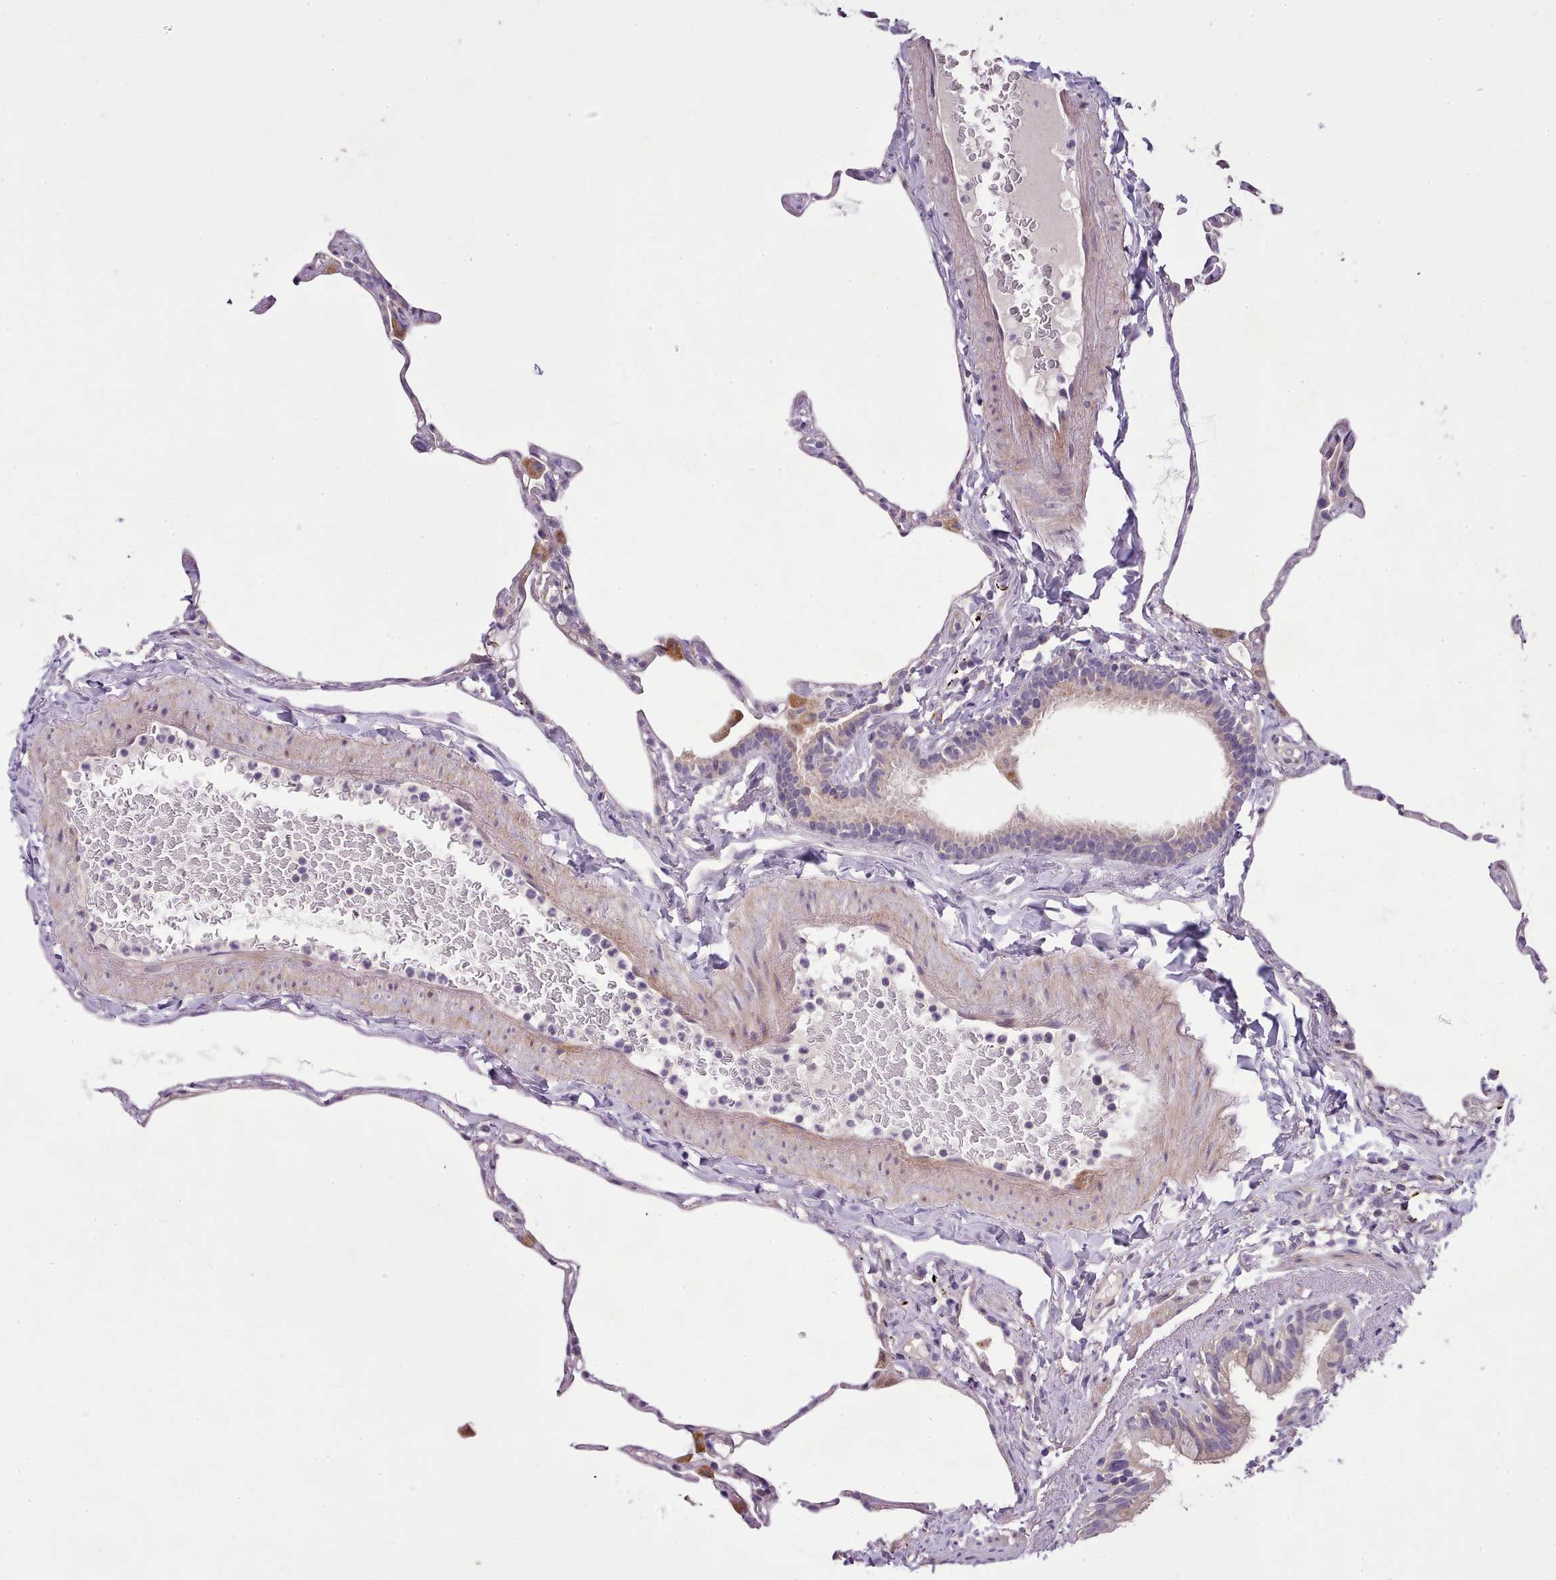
{"staining": {"intensity": "weak", "quantity": "<25%", "location": "cytoplasmic/membranous"}, "tissue": "lung", "cell_type": "Alveolar cells", "image_type": "normal", "snomed": [{"axis": "morphology", "description": "Normal tissue, NOS"}, {"axis": "topography", "description": "Lung"}], "caption": "Alveolar cells show no significant staining in benign lung. (Immunohistochemistry (ihc), brightfield microscopy, high magnification).", "gene": "SETX", "patient": {"sex": "male", "age": 65}}